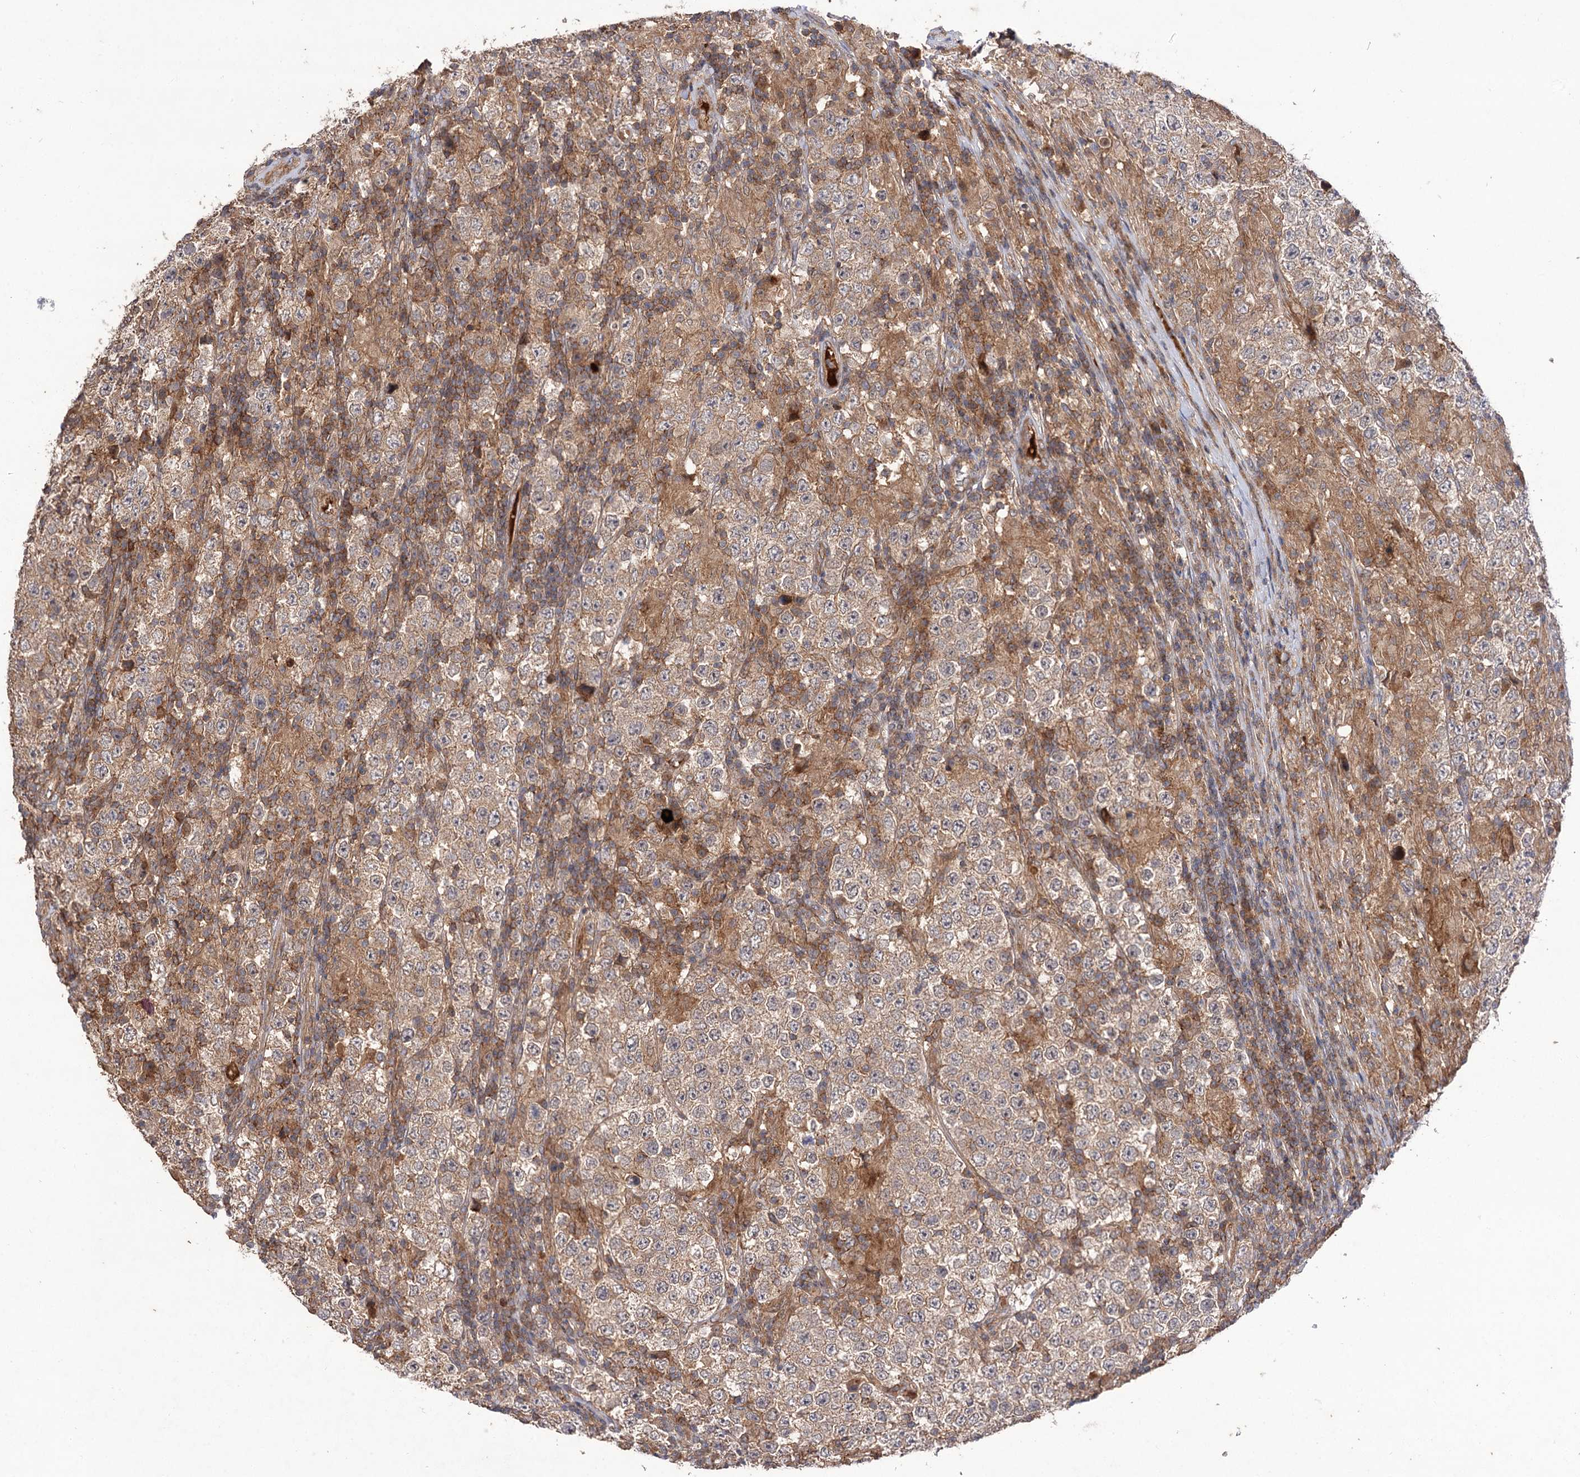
{"staining": {"intensity": "weak", "quantity": ">75%", "location": "cytoplasmic/membranous"}, "tissue": "testis cancer", "cell_type": "Tumor cells", "image_type": "cancer", "snomed": [{"axis": "morphology", "description": "Normal tissue, NOS"}, {"axis": "morphology", "description": "Urothelial carcinoma, High grade"}, {"axis": "morphology", "description": "Seminoma, NOS"}, {"axis": "morphology", "description": "Carcinoma, Embryonal, NOS"}, {"axis": "topography", "description": "Urinary bladder"}, {"axis": "topography", "description": "Testis"}], "caption": "Immunohistochemistry (IHC) micrograph of human testis cancer stained for a protein (brown), which displays low levels of weak cytoplasmic/membranous staining in approximately >75% of tumor cells.", "gene": "FBXW8", "patient": {"sex": "male", "age": 41}}